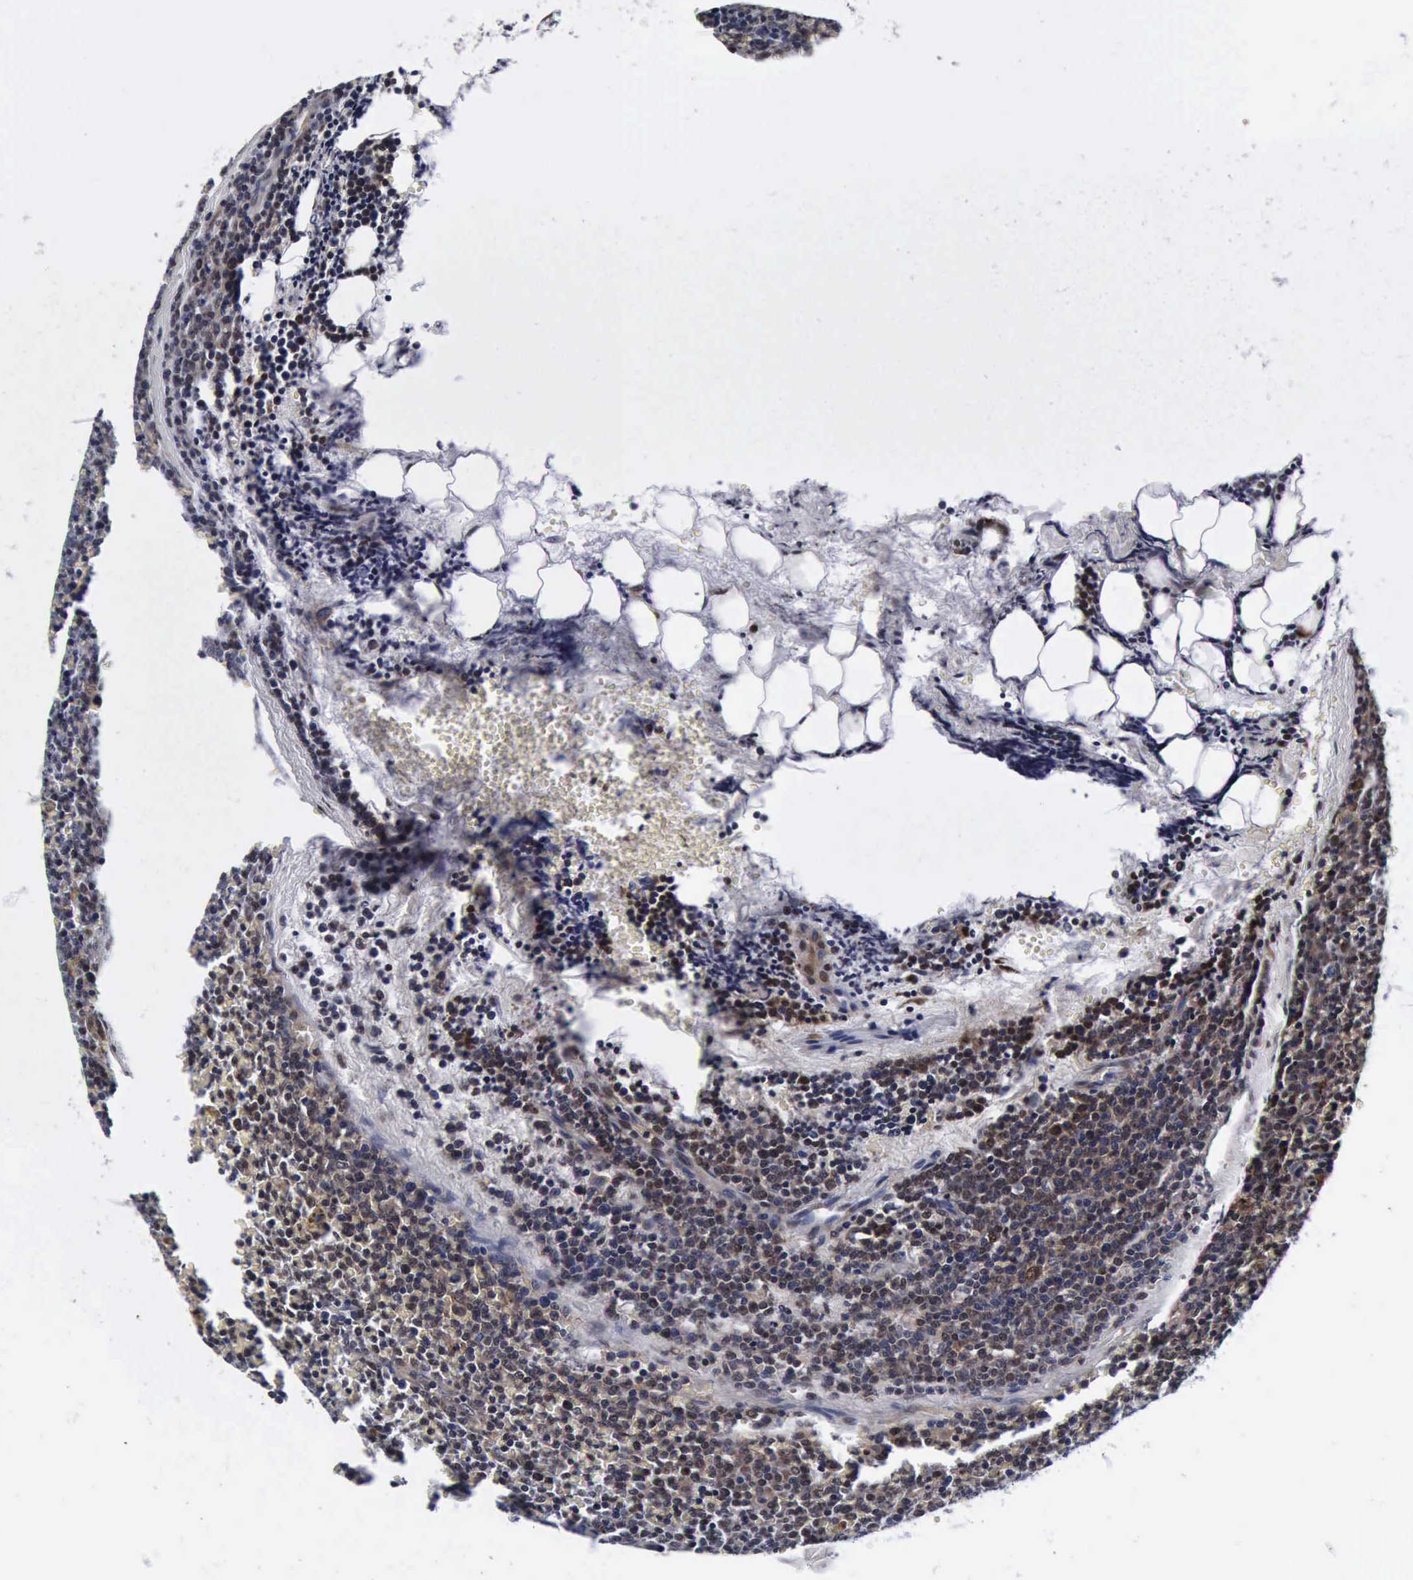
{"staining": {"intensity": "weak", "quantity": "25%-75%", "location": "cytoplasmic/membranous,nuclear"}, "tissue": "lymphoma", "cell_type": "Tumor cells", "image_type": "cancer", "snomed": [{"axis": "morphology", "description": "Malignant lymphoma, non-Hodgkin's type, Low grade"}, {"axis": "topography", "description": "Lymph node"}], "caption": "Immunohistochemical staining of malignant lymphoma, non-Hodgkin's type (low-grade) shows low levels of weak cytoplasmic/membranous and nuclear protein expression in about 25%-75% of tumor cells. Using DAB (3,3'-diaminobenzidine) (brown) and hematoxylin (blue) stains, captured at high magnification using brightfield microscopy.", "gene": "UBC", "patient": {"sex": "male", "age": 50}}